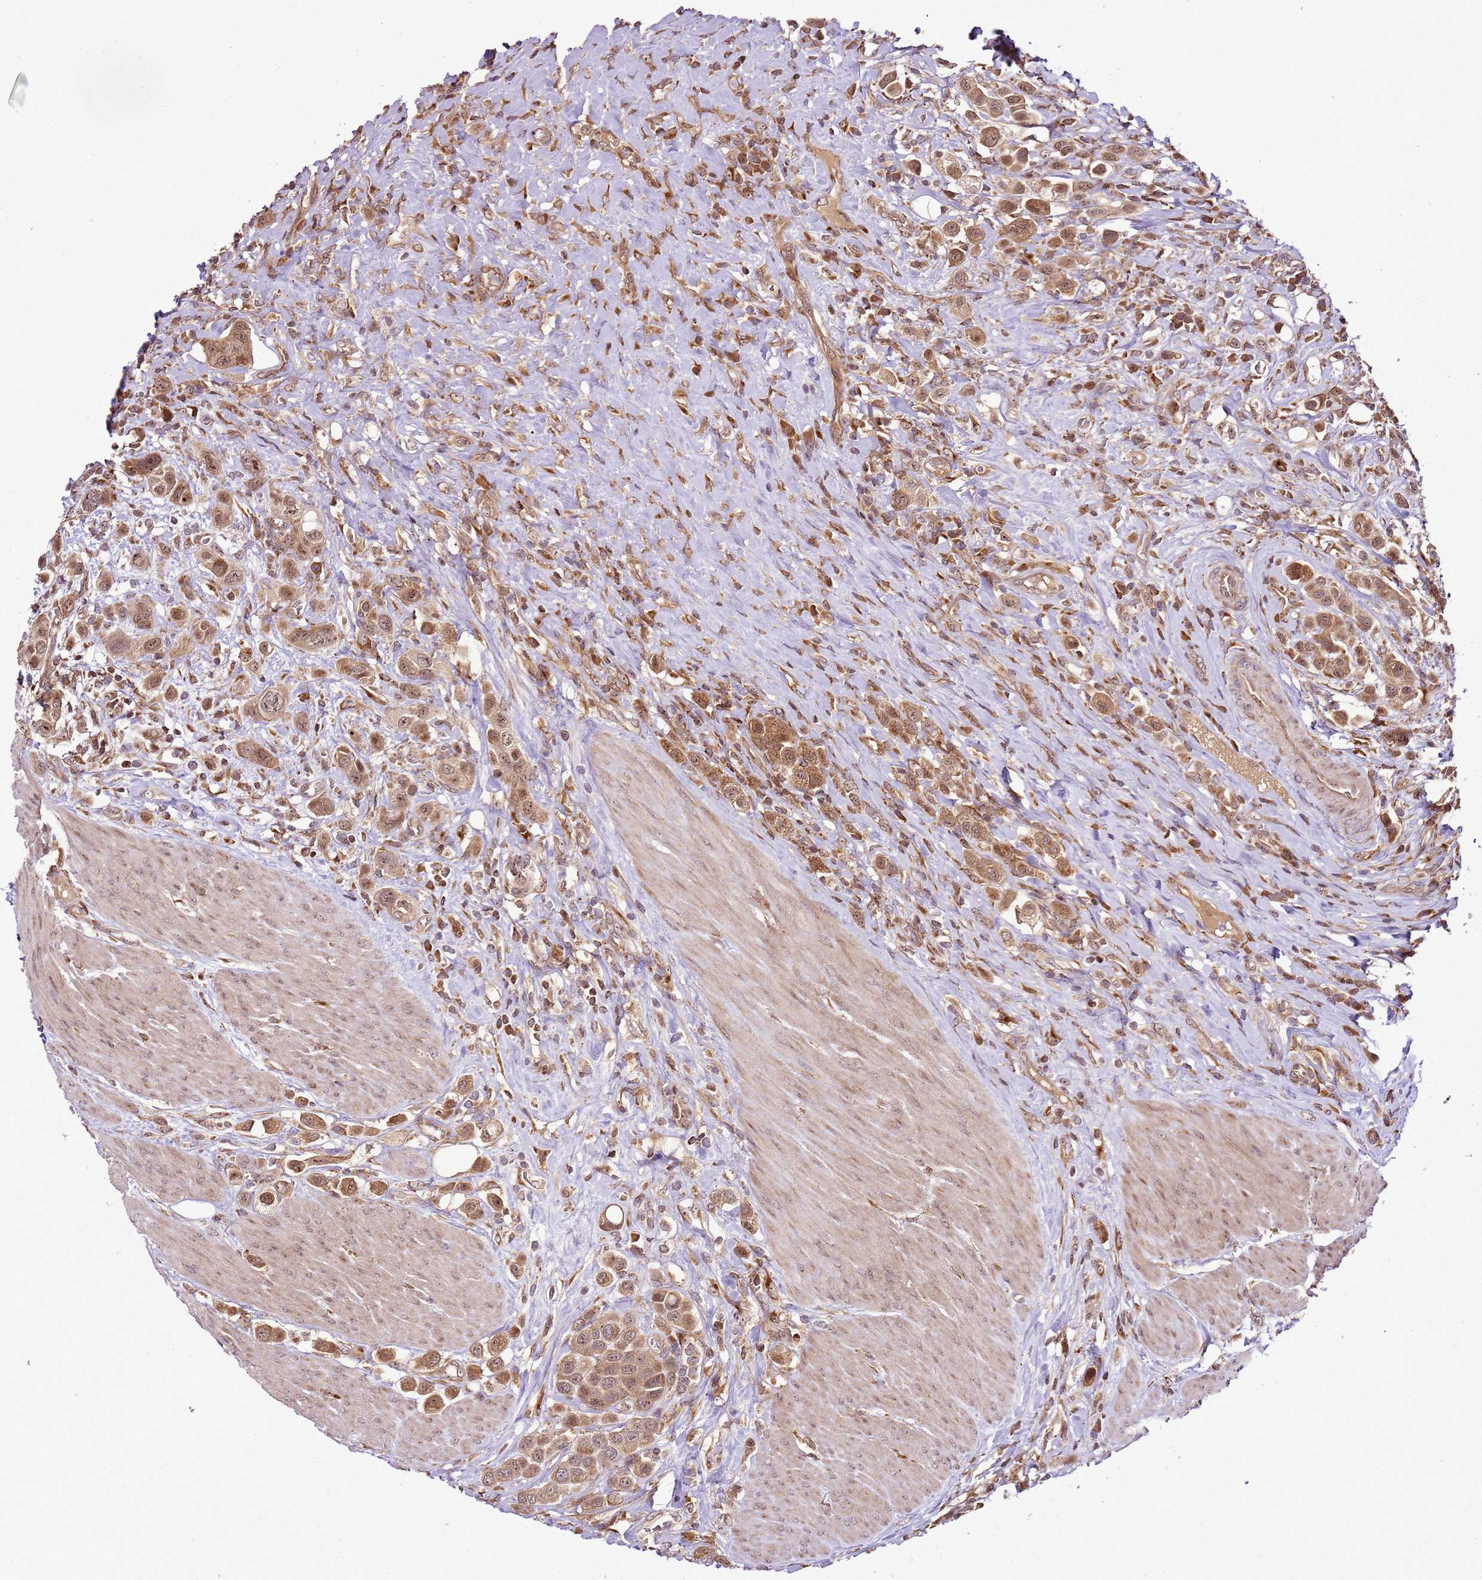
{"staining": {"intensity": "moderate", "quantity": ">75%", "location": "cytoplasmic/membranous,nuclear"}, "tissue": "urothelial cancer", "cell_type": "Tumor cells", "image_type": "cancer", "snomed": [{"axis": "morphology", "description": "Urothelial carcinoma, High grade"}, {"axis": "topography", "description": "Urinary bladder"}], "caption": "Protein staining by immunohistochemistry (IHC) displays moderate cytoplasmic/membranous and nuclear positivity in approximately >75% of tumor cells in urothelial carcinoma (high-grade).", "gene": "RASA3", "patient": {"sex": "male", "age": 50}}